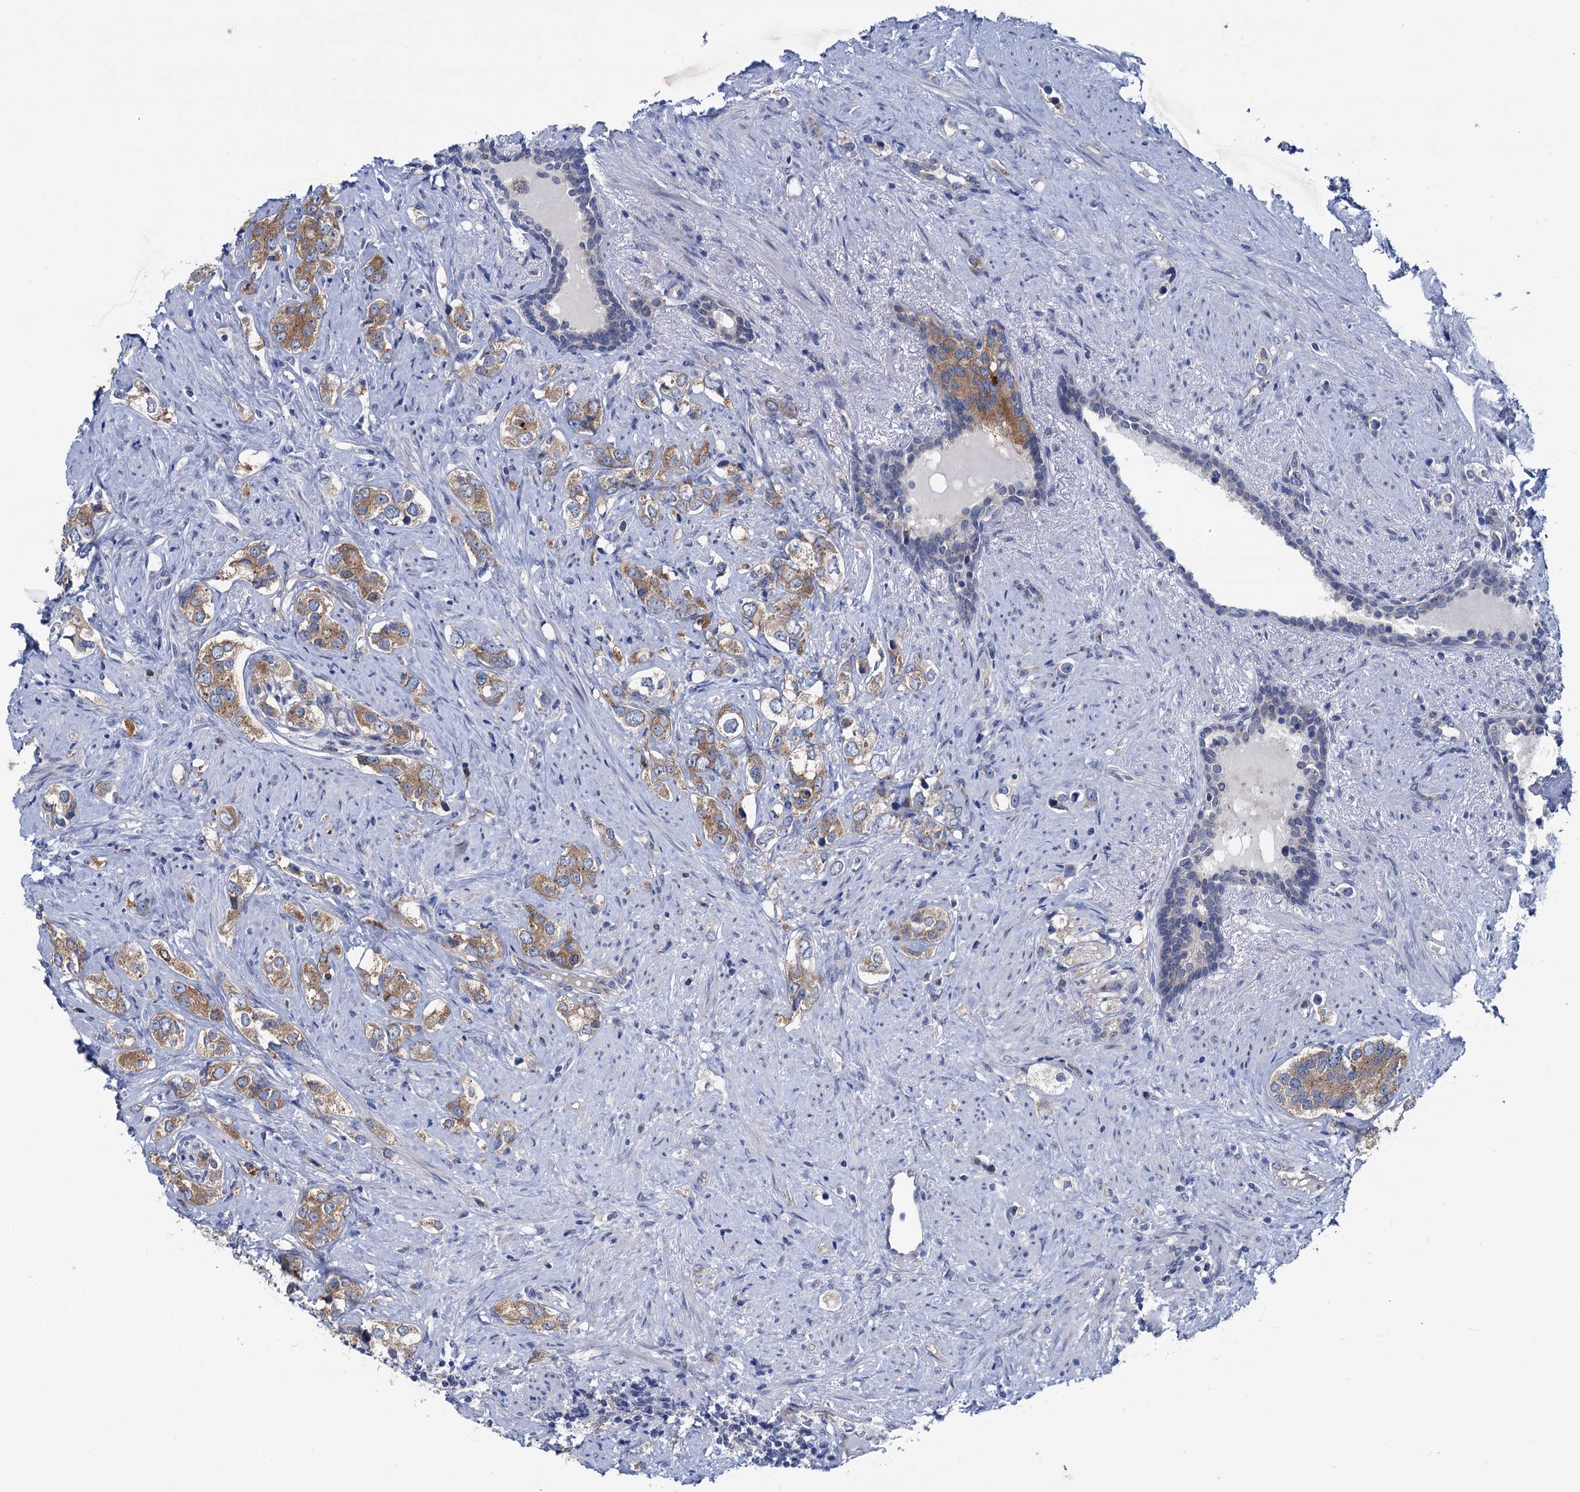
{"staining": {"intensity": "moderate", "quantity": ">75%", "location": "cytoplasmic/membranous"}, "tissue": "prostate cancer", "cell_type": "Tumor cells", "image_type": "cancer", "snomed": [{"axis": "morphology", "description": "Adenocarcinoma, High grade"}, {"axis": "topography", "description": "Prostate"}], "caption": "A brown stain highlights moderate cytoplasmic/membranous staining of a protein in prostate cancer tumor cells.", "gene": "ZNRD2", "patient": {"sex": "male", "age": 63}}